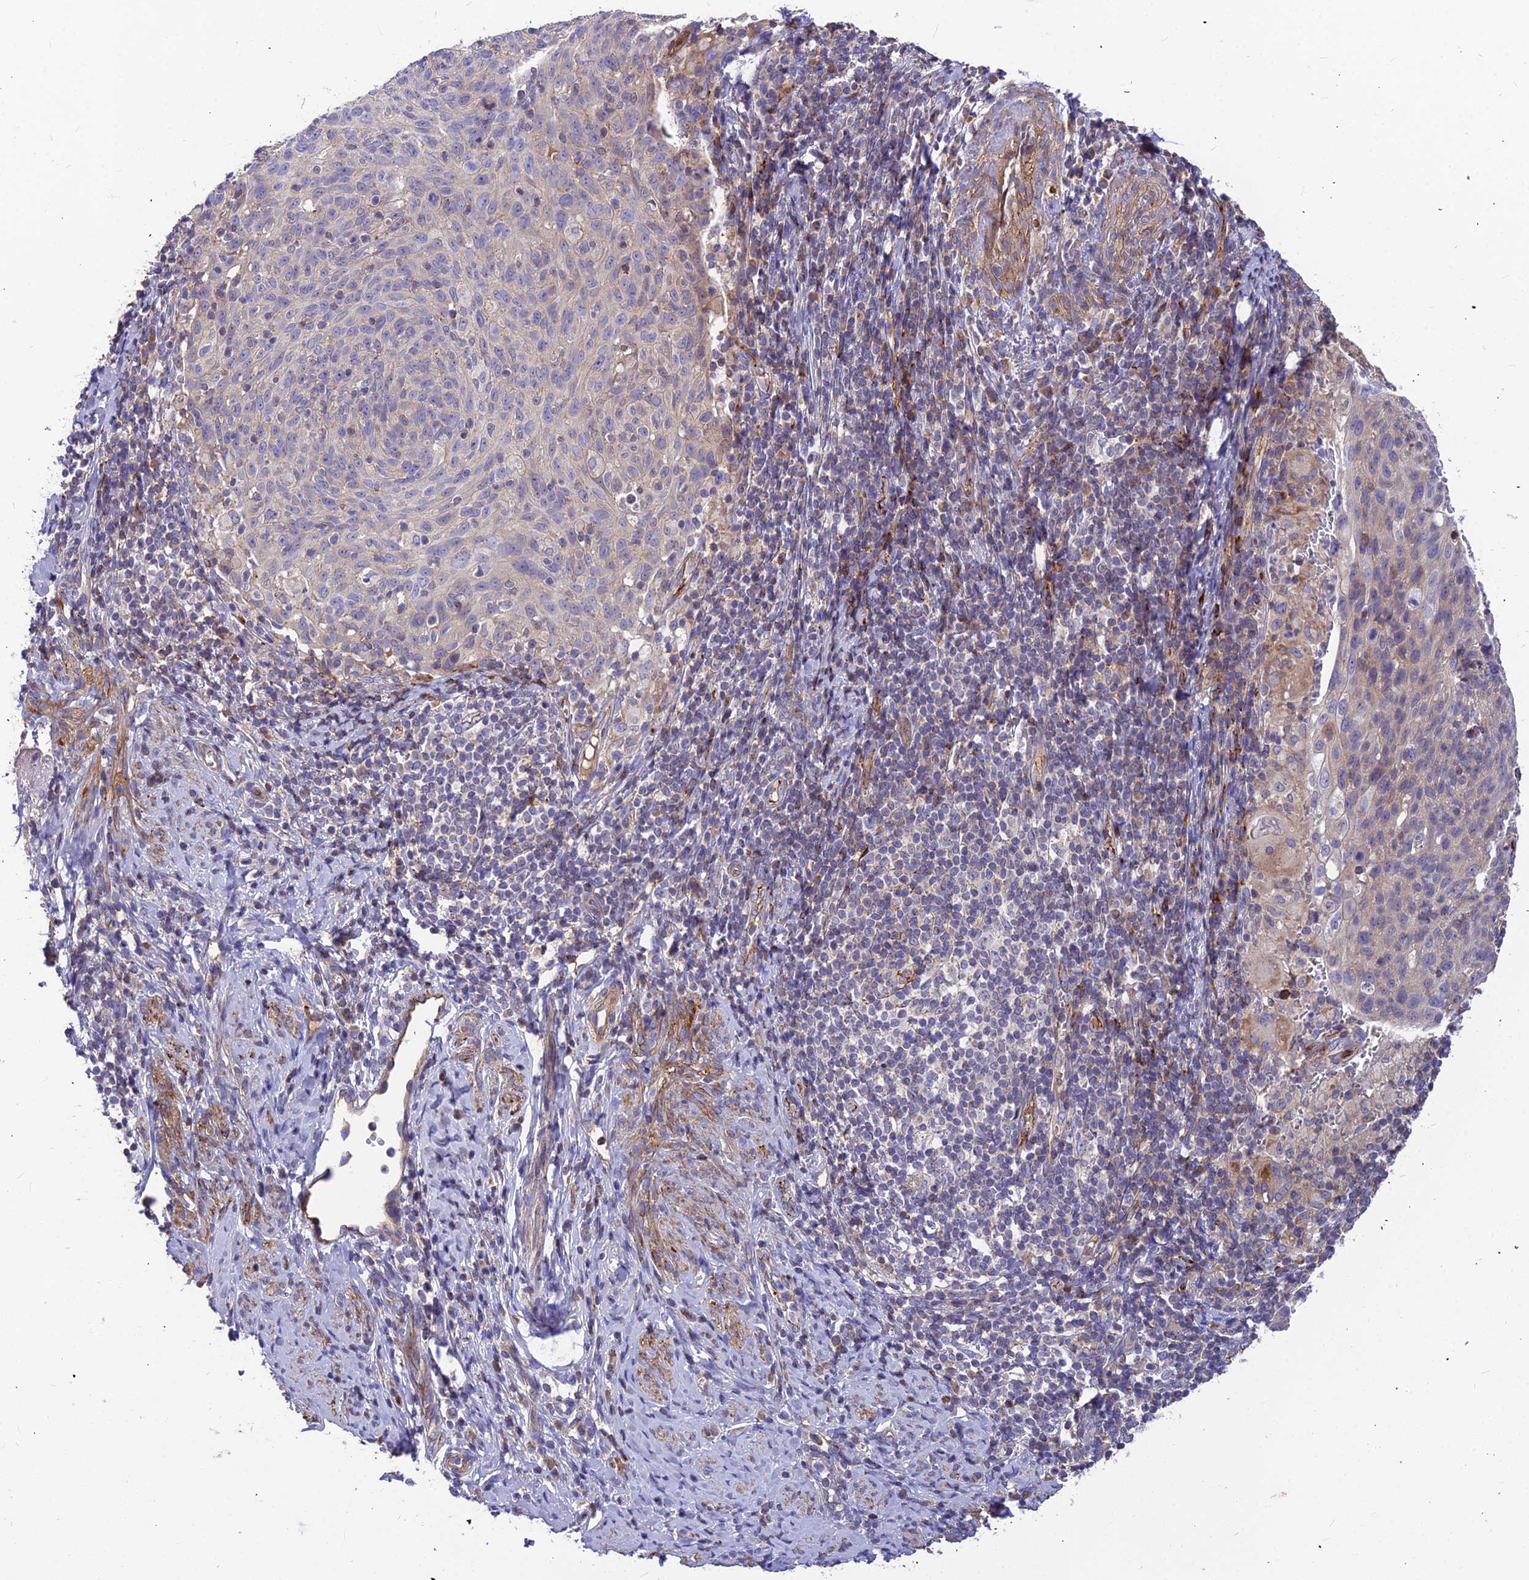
{"staining": {"intensity": "negative", "quantity": "none", "location": "none"}, "tissue": "cervical cancer", "cell_type": "Tumor cells", "image_type": "cancer", "snomed": [{"axis": "morphology", "description": "Squamous cell carcinoma, NOS"}, {"axis": "topography", "description": "Cervix"}], "caption": "DAB immunohistochemical staining of cervical squamous cell carcinoma reveals no significant staining in tumor cells.", "gene": "ASPHD1", "patient": {"sex": "female", "age": 70}}